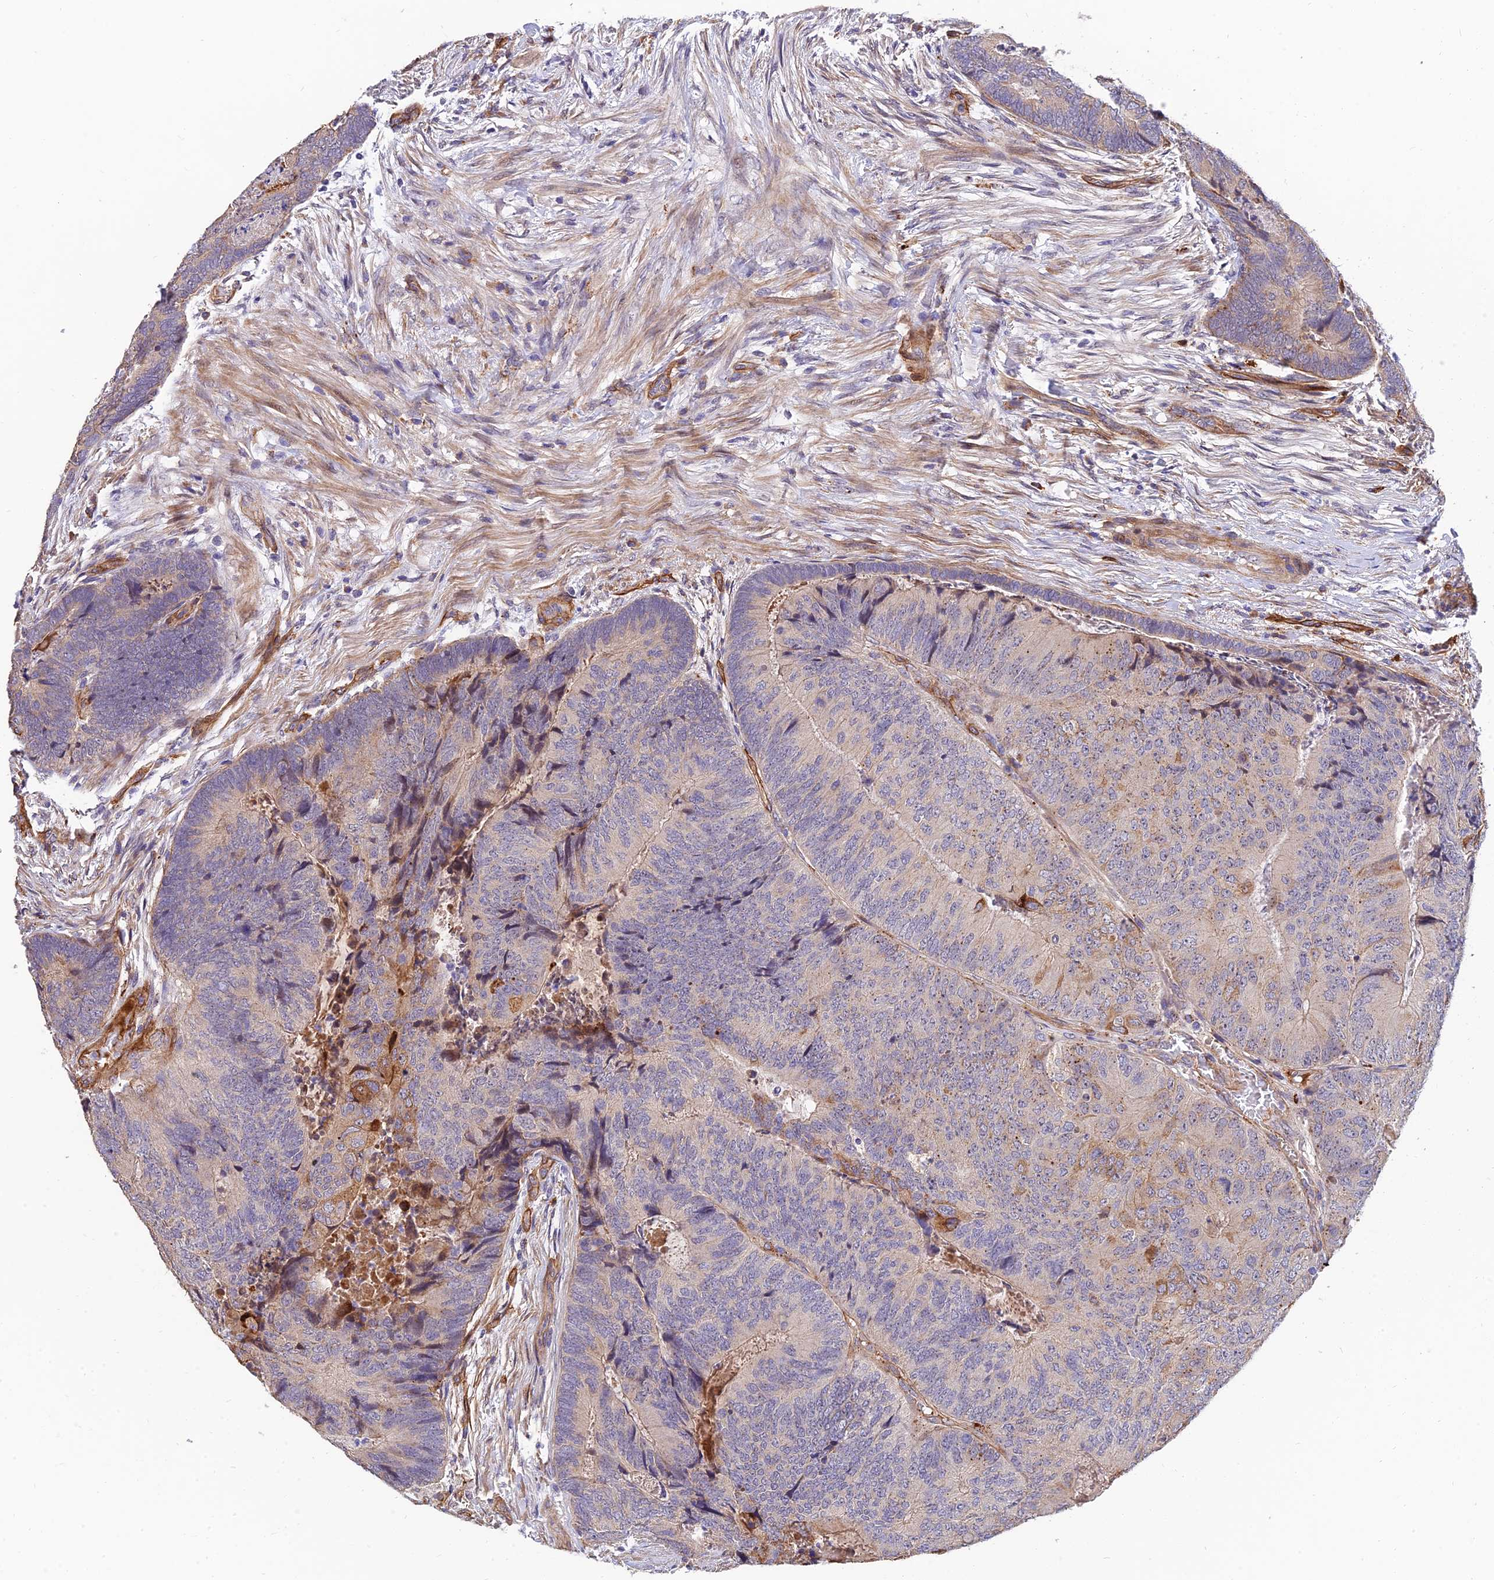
{"staining": {"intensity": "negative", "quantity": "none", "location": "none"}, "tissue": "colorectal cancer", "cell_type": "Tumor cells", "image_type": "cancer", "snomed": [{"axis": "morphology", "description": "Adenocarcinoma, NOS"}, {"axis": "topography", "description": "Colon"}], "caption": "This is a image of immunohistochemistry (IHC) staining of colorectal cancer (adenocarcinoma), which shows no positivity in tumor cells.", "gene": "MRPL35", "patient": {"sex": "female", "age": 67}}